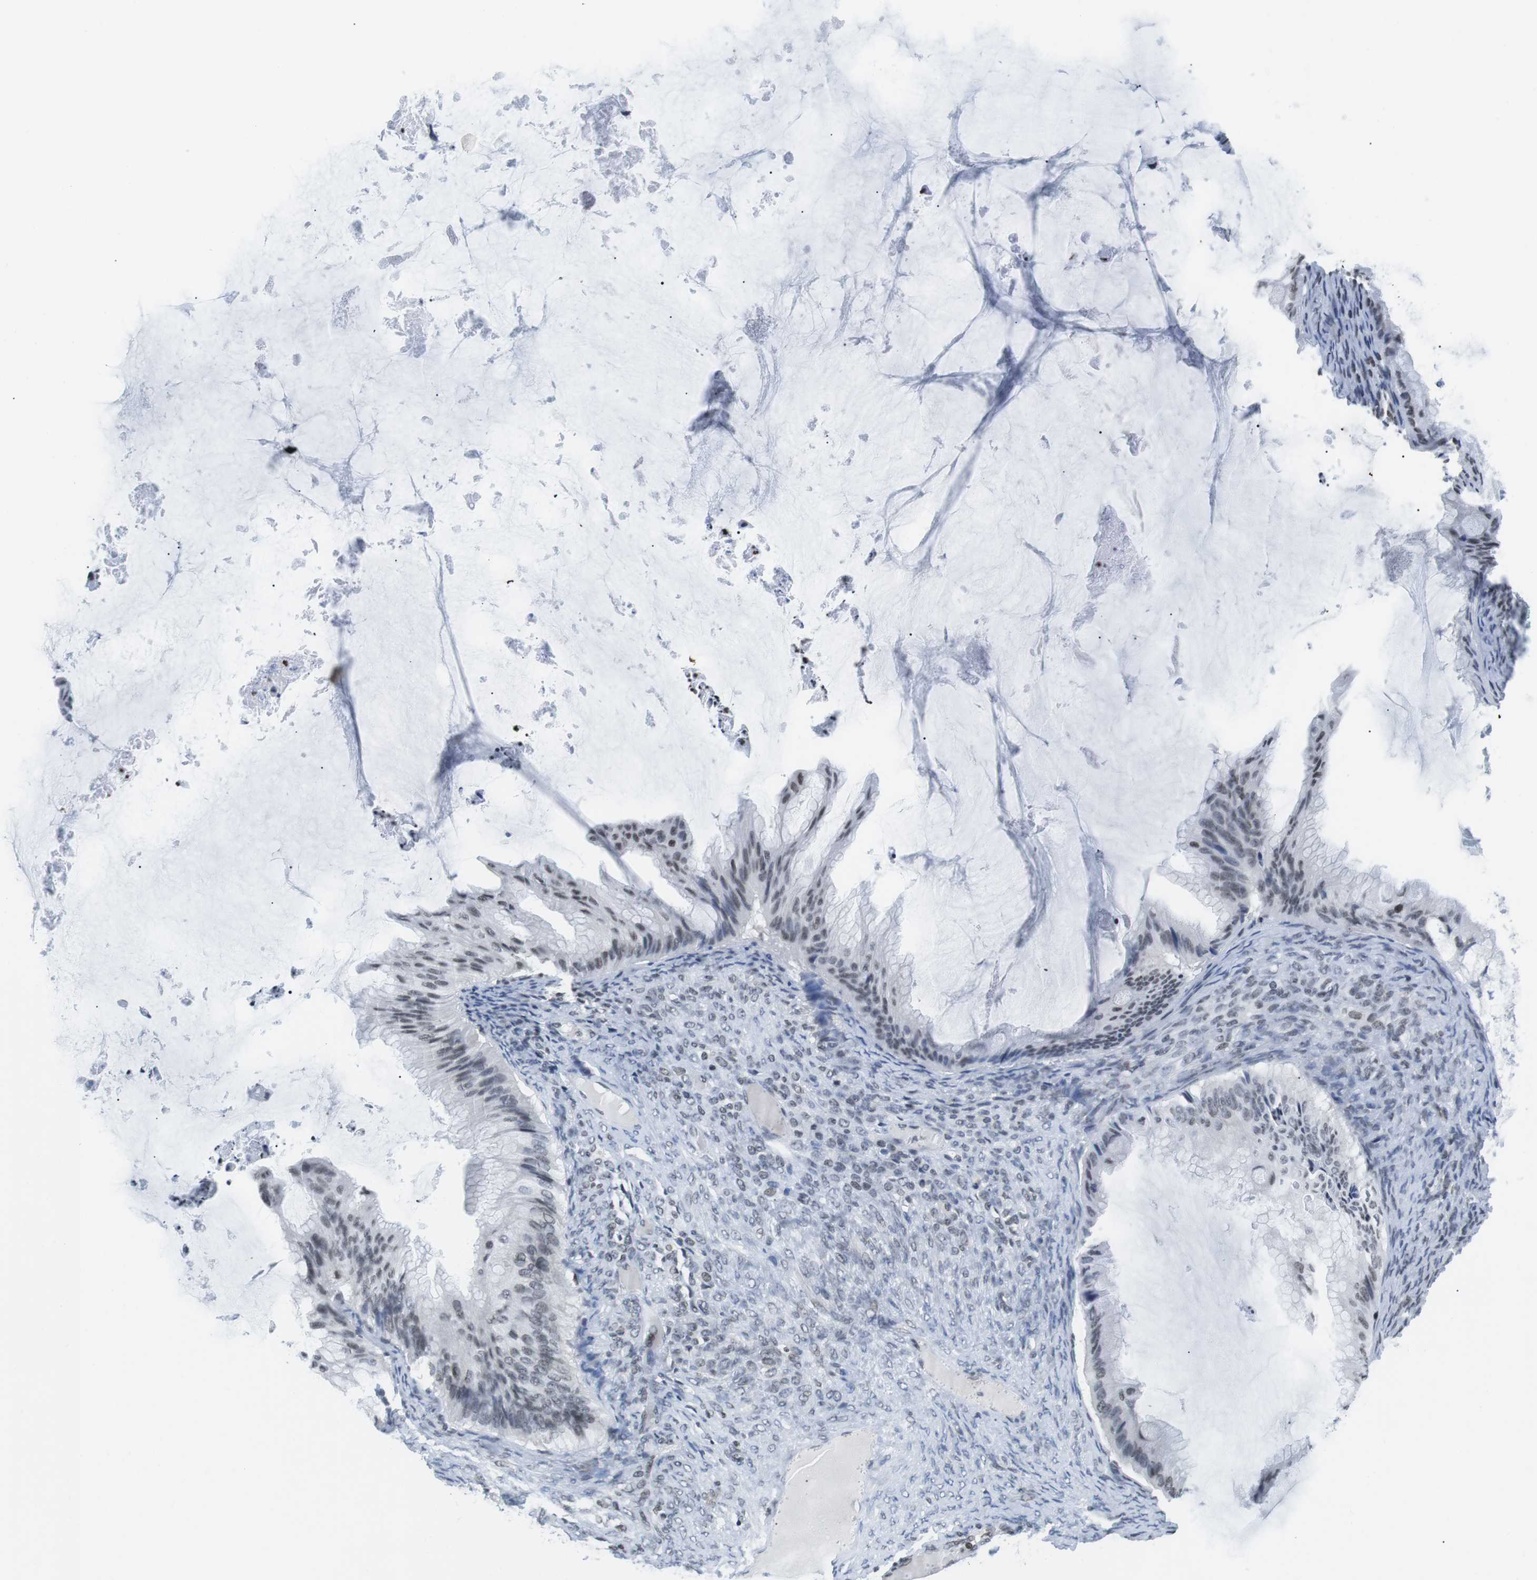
{"staining": {"intensity": "negative", "quantity": "none", "location": "none"}, "tissue": "ovarian cancer", "cell_type": "Tumor cells", "image_type": "cancer", "snomed": [{"axis": "morphology", "description": "Cystadenocarcinoma, mucinous, NOS"}, {"axis": "topography", "description": "Ovary"}], "caption": "Immunohistochemistry (IHC) photomicrograph of human mucinous cystadenocarcinoma (ovarian) stained for a protein (brown), which shows no staining in tumor cells.", "gene": "E2F2", "patient": {"sex": "female", "age": 61}}